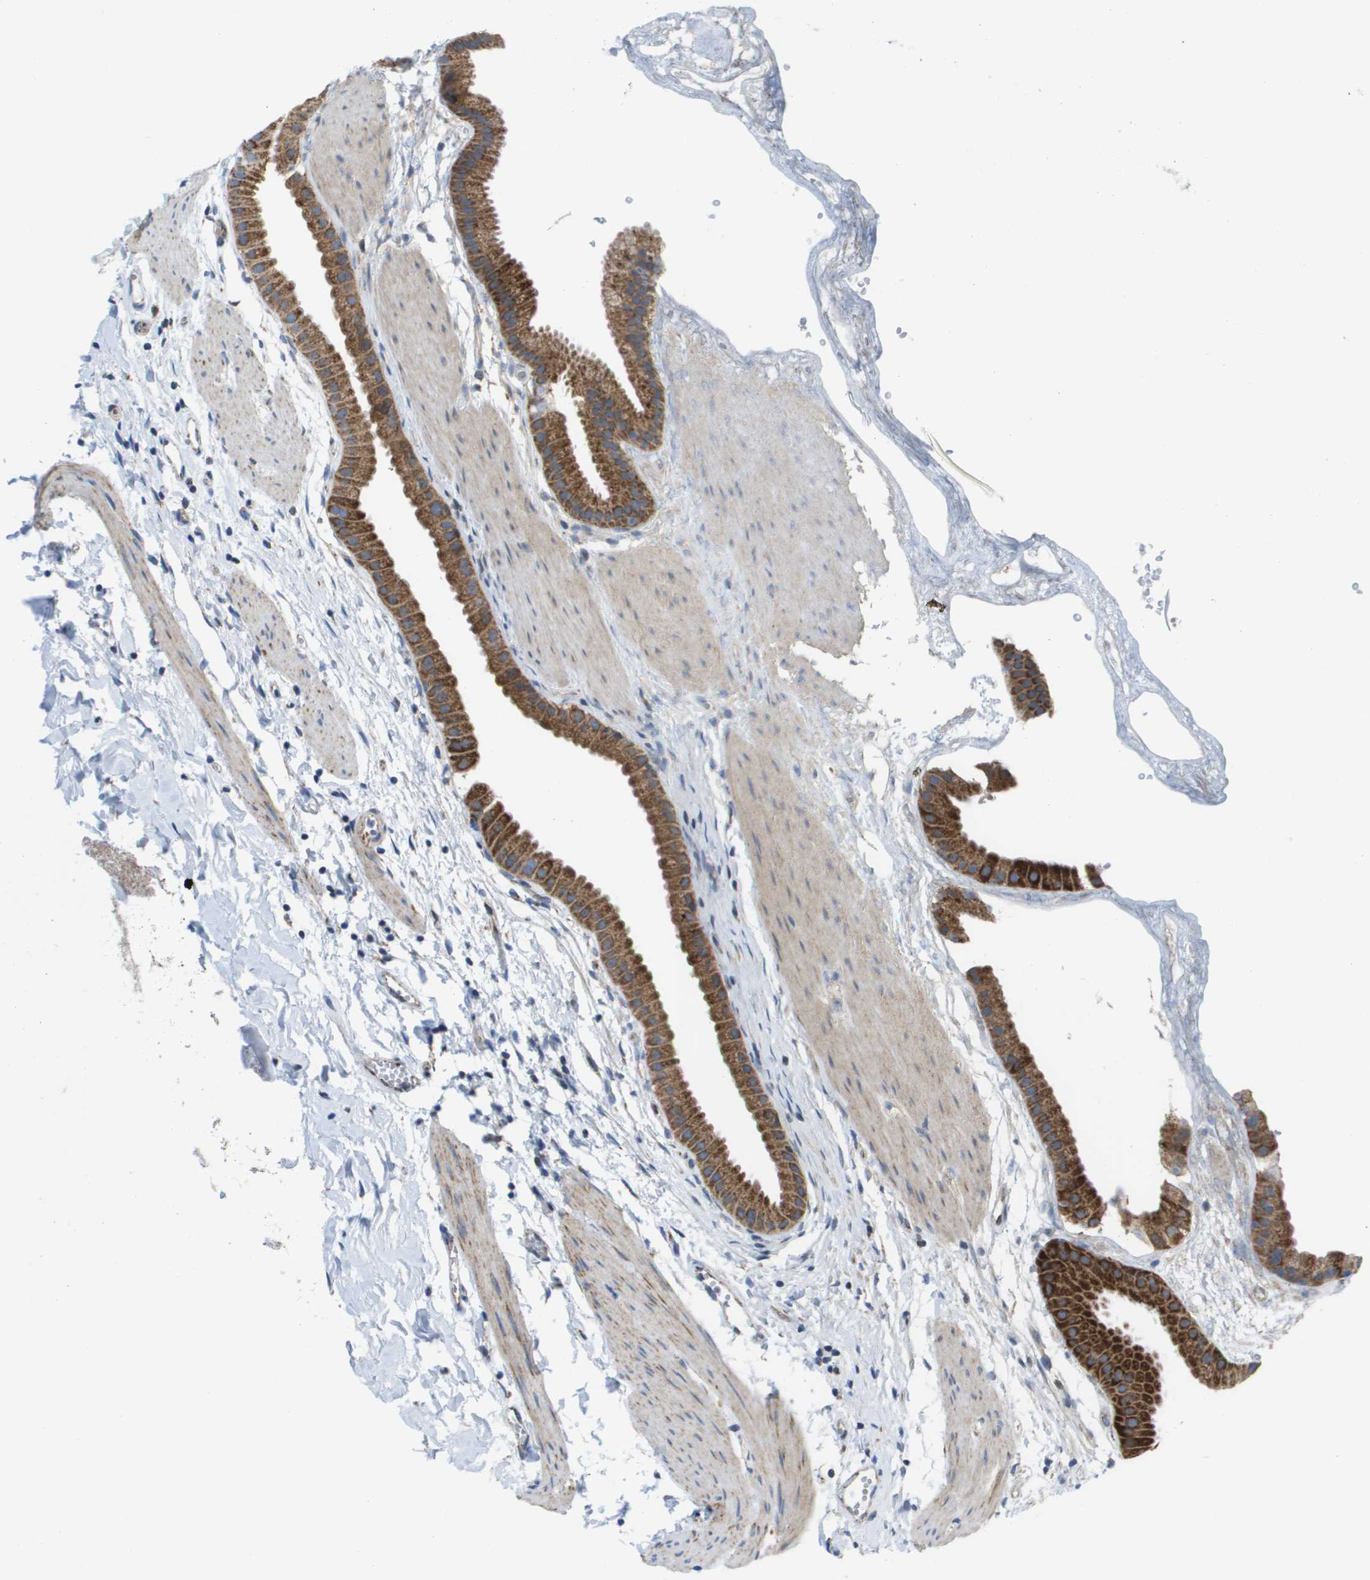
{"staining": {"intensity": "strong", "quantity": ">75%", "location": "cytoplasmic/membranous"}, "tissue": "gallbladder", "cell_type": "Glandular cells", "image_type": "normal", "snomed": [{"axis": "morphology", "description": "Normal tissue, NOS"}, {"axis": "topography", "description": "Gallbladder"}], "caption": "Immunohistochemistry staining of benign gallbladder, which exhibits high levels of strong cytoplasmic/membranous positivity in about >75% of glandular cells indicating strong cytoplasmic/membranous protein expression. The staining was performed using DAB (3,3'-diaminobenzidine) (brown) for protein detection and nuclei were counterstained in hematoxylin (blue).", "gene": "FIS1", "patient": {"sex": "female", "age": 64}}